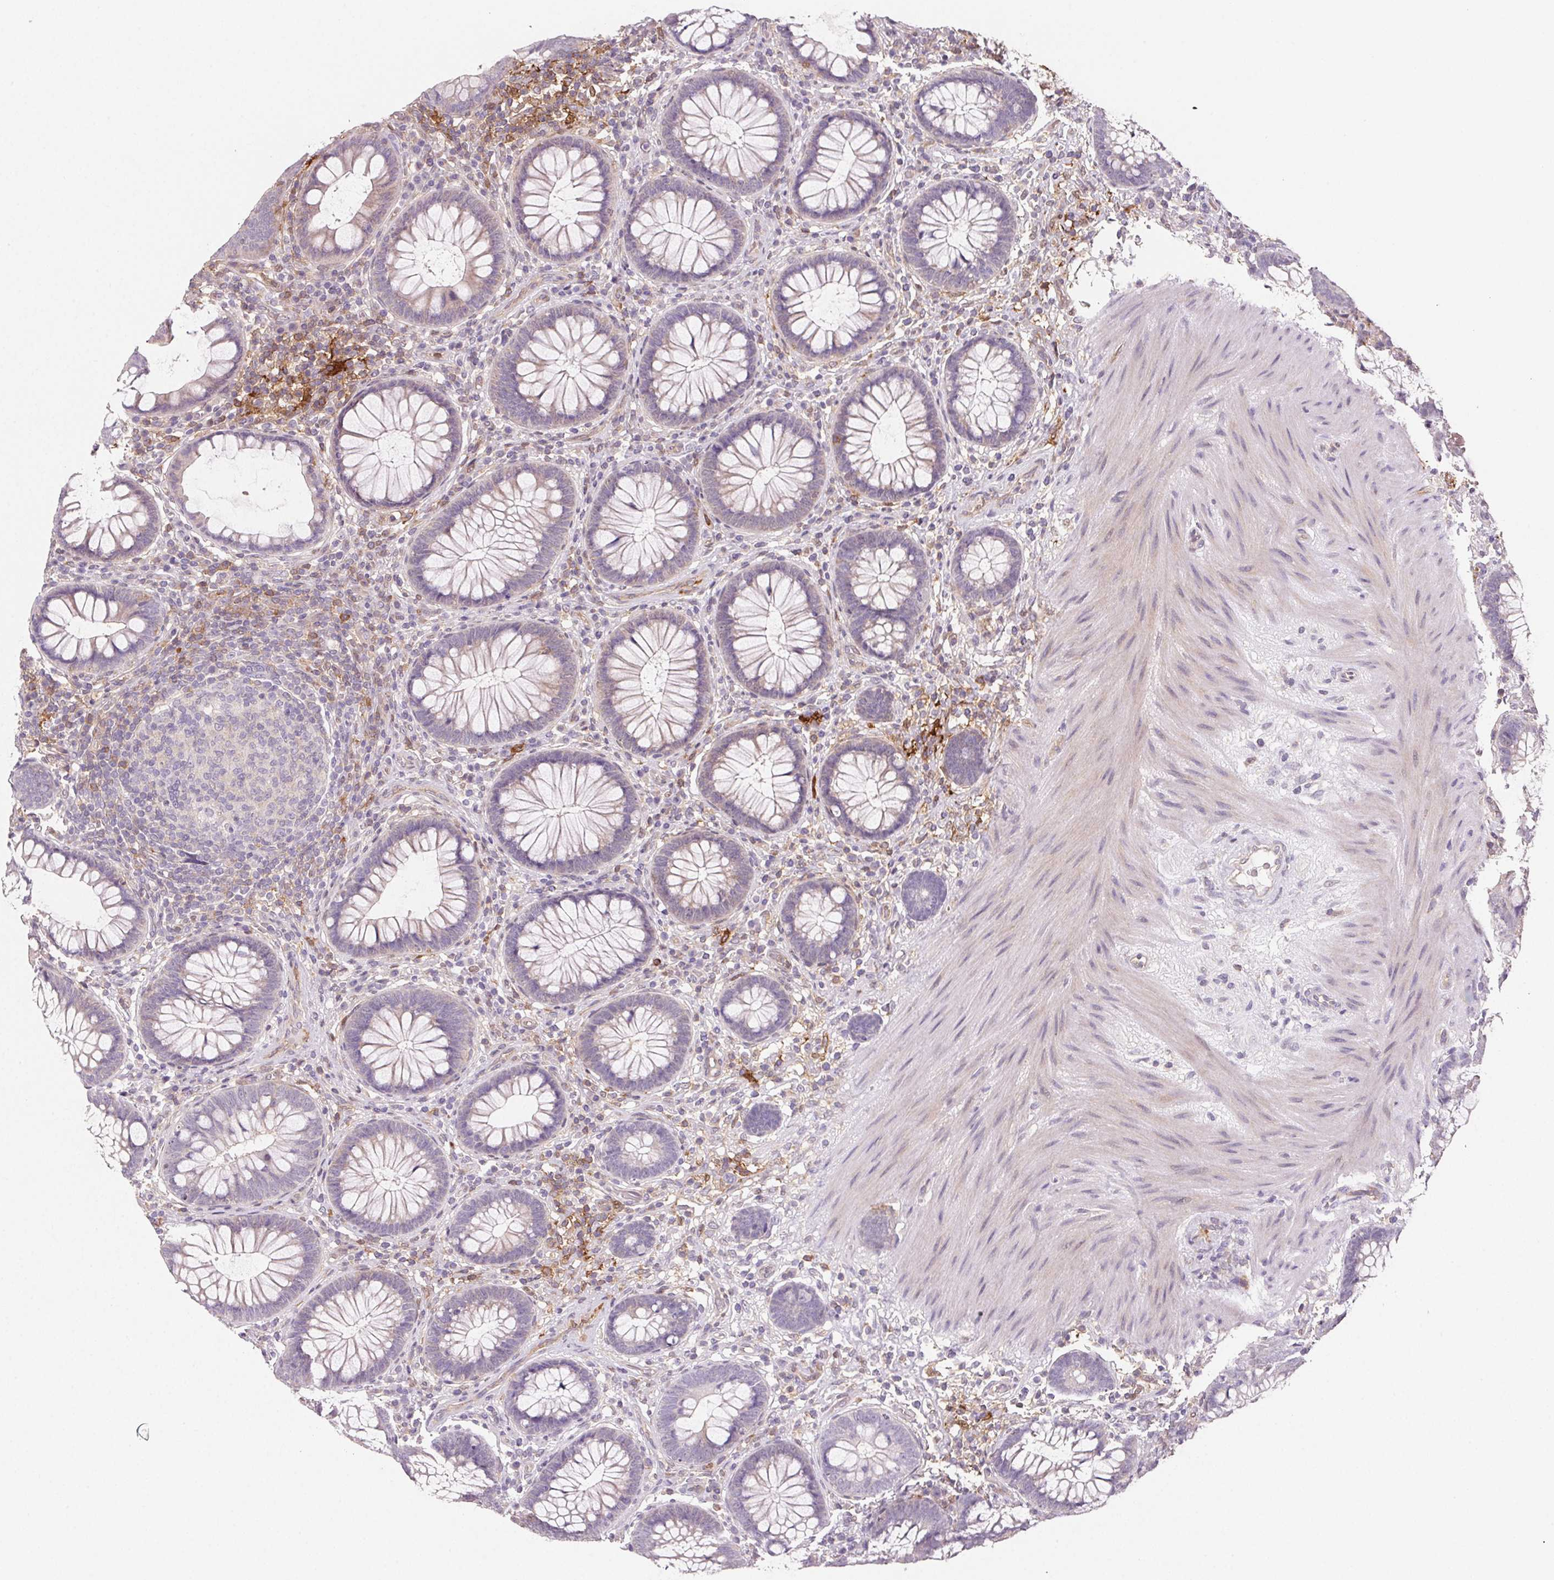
{"staining": {"intensity": "weak", "quantity": "25%-75%", "location": "cytoplasmic/membranous"}, "tissue": "colon", "cell_type": "Endothelial cells", "image_type": "normal", "snomed": [{"axis": "morphology", "description": "Normal tissue, NOS"}, {"axis": "morphology", "description": "Adenoma, NOS"}, {"axis": "topography", "description": "Soft tissue"}, {"axis": "topography", "description": "Colon"}], "caption": "IHC (DAB) staining of normal colon displays weak cytoplasmic/membranous protein expression in approximately 25%-75% of endothelial cells.", "gene": "GBP1", "patient": {"sex": "male", "age": 47}}